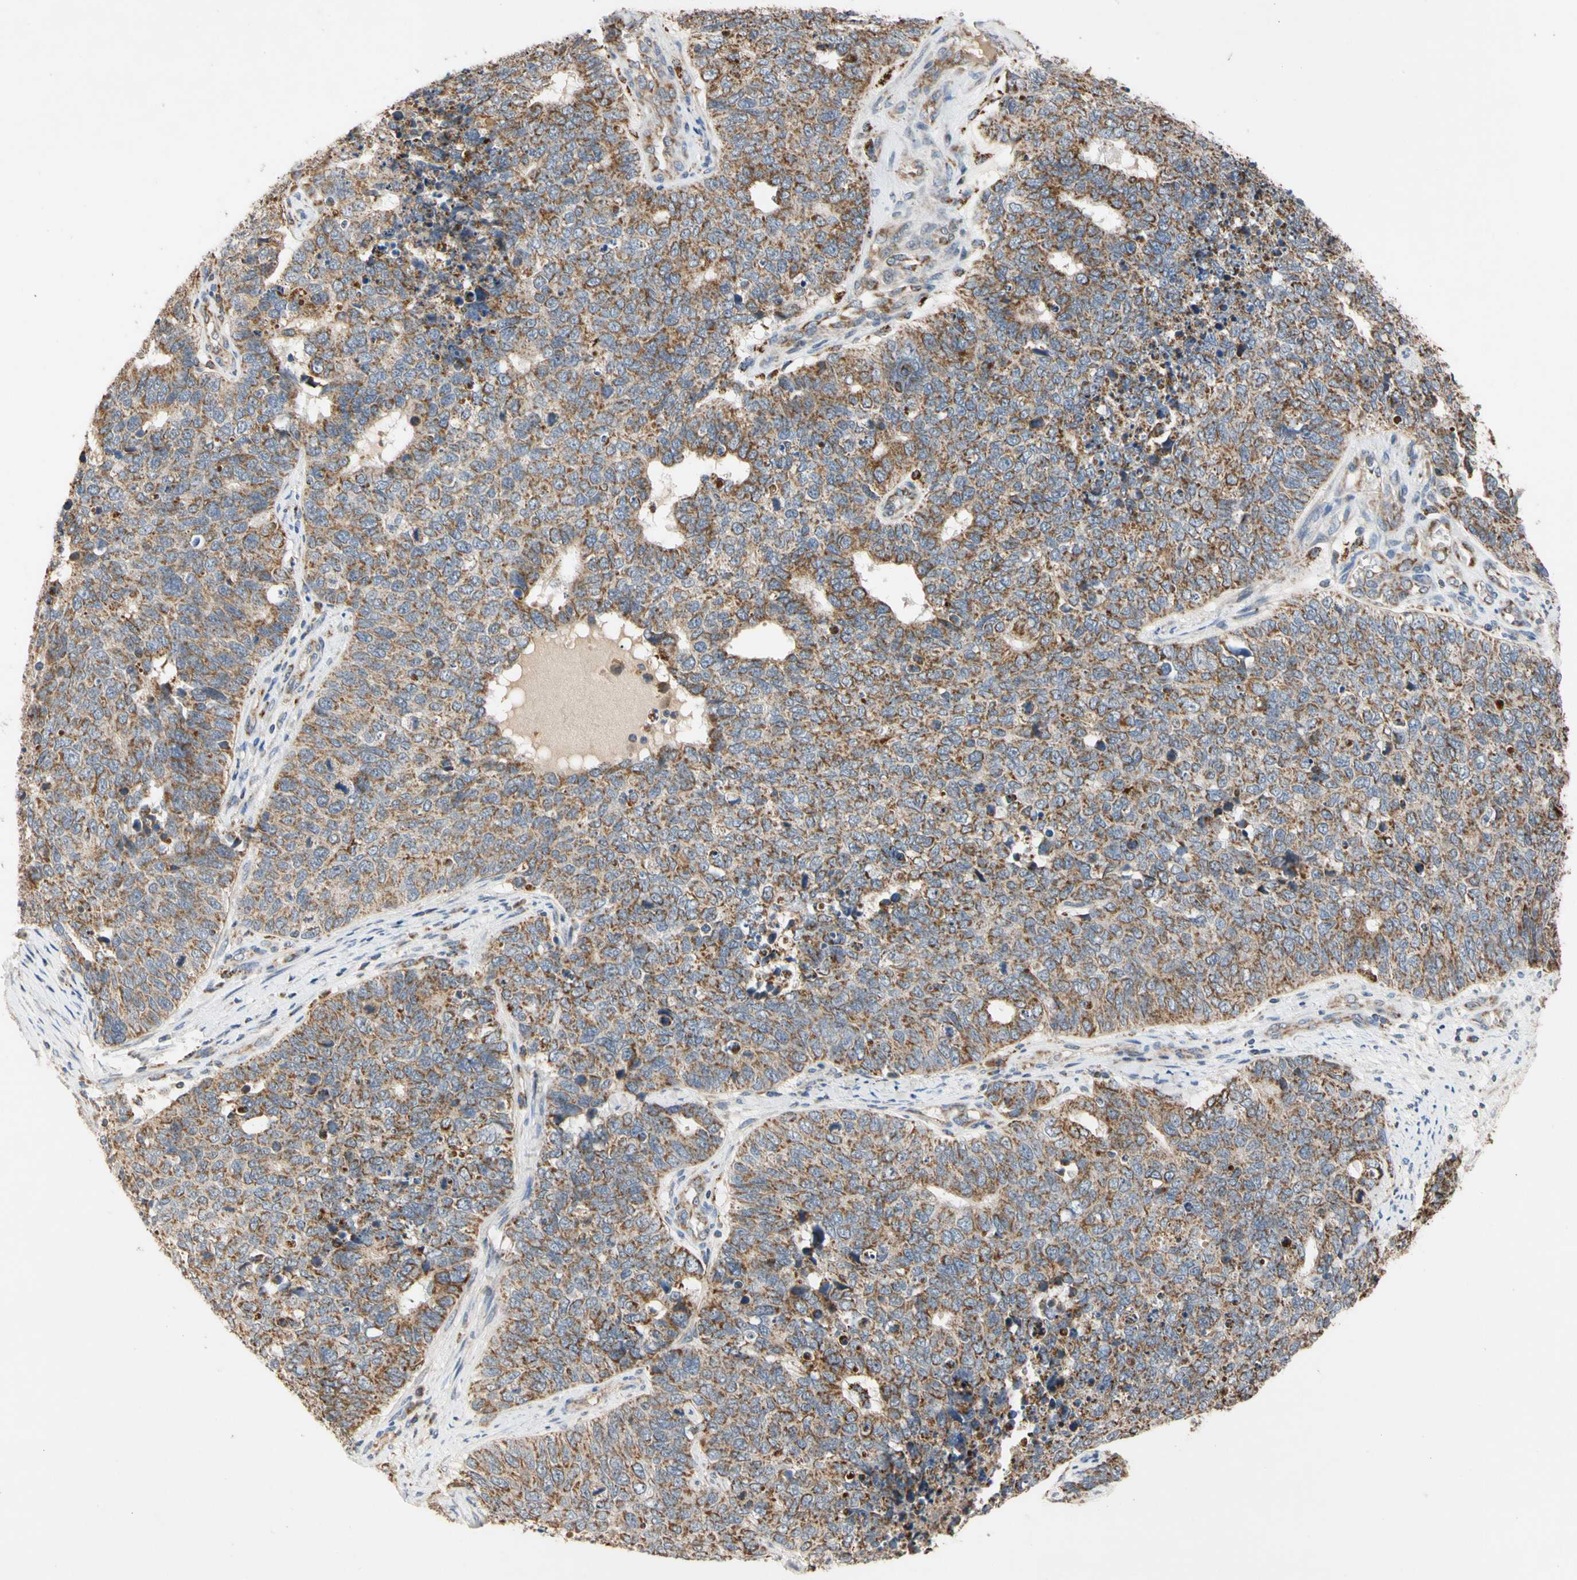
{"staining": {"intensity": "moderate", "quantity": ">75%", "location": "cytoplasmic/membranous"}, "tissue": "cervical cancer", "cell_type": "Tumor cells", "image_type": "cancer", "snomed": [{"axis": "morphology", "description": "Squamous cell carcinoma, NOS"}, {"axis": "topography", "description": "Cervix"}], "caption": "Immunohistochemical staining of human cervical cancer reveals medium levels of moderate cytoplasmic/membranous positivity in approximately >75% of tumor cells.", "gene": "GPD2", "patient": {"sex": "female", "age": 63}}